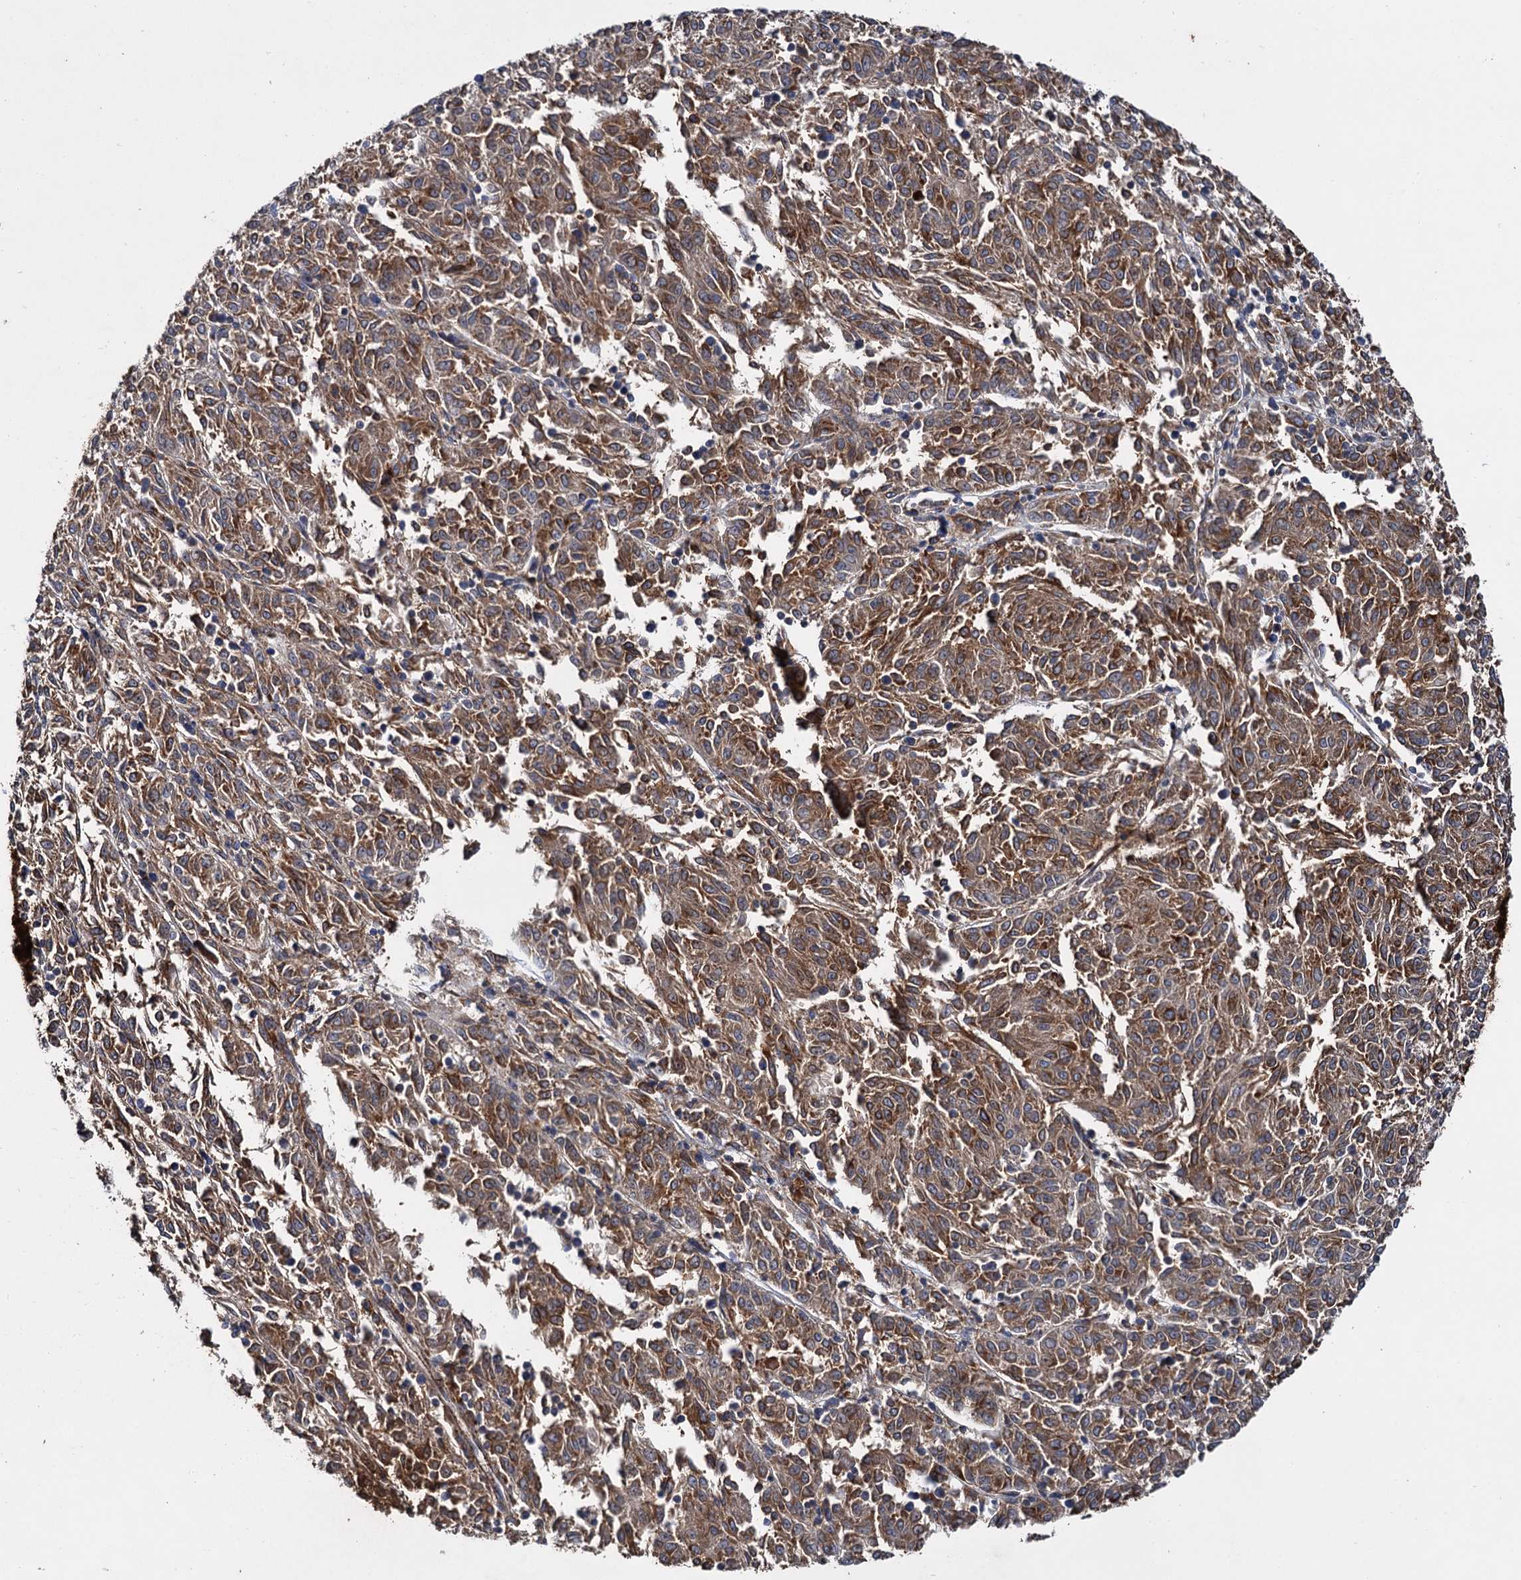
{"staining": {"intensity": "moderate", "quantity": ">75%", "location": "cytoplasmic/membranous"}, "tissue": "melanoma", "cell_type": "Tumor cells", "image_type": "cancer", "snomed": [{"axis": "morphology", "description": "Malignant melanoma, NOS"}, {"axis": "topography", "description": "Skin"}], "caption": "Malignant melanoma stained with immunohistochemistry (IHC) demonstrates moderate cytoplasmic/membranous positivity in approximately >75% of tumor cells.", "gene": "GBA1", "patient": {"sex": "female", "age": 72}}